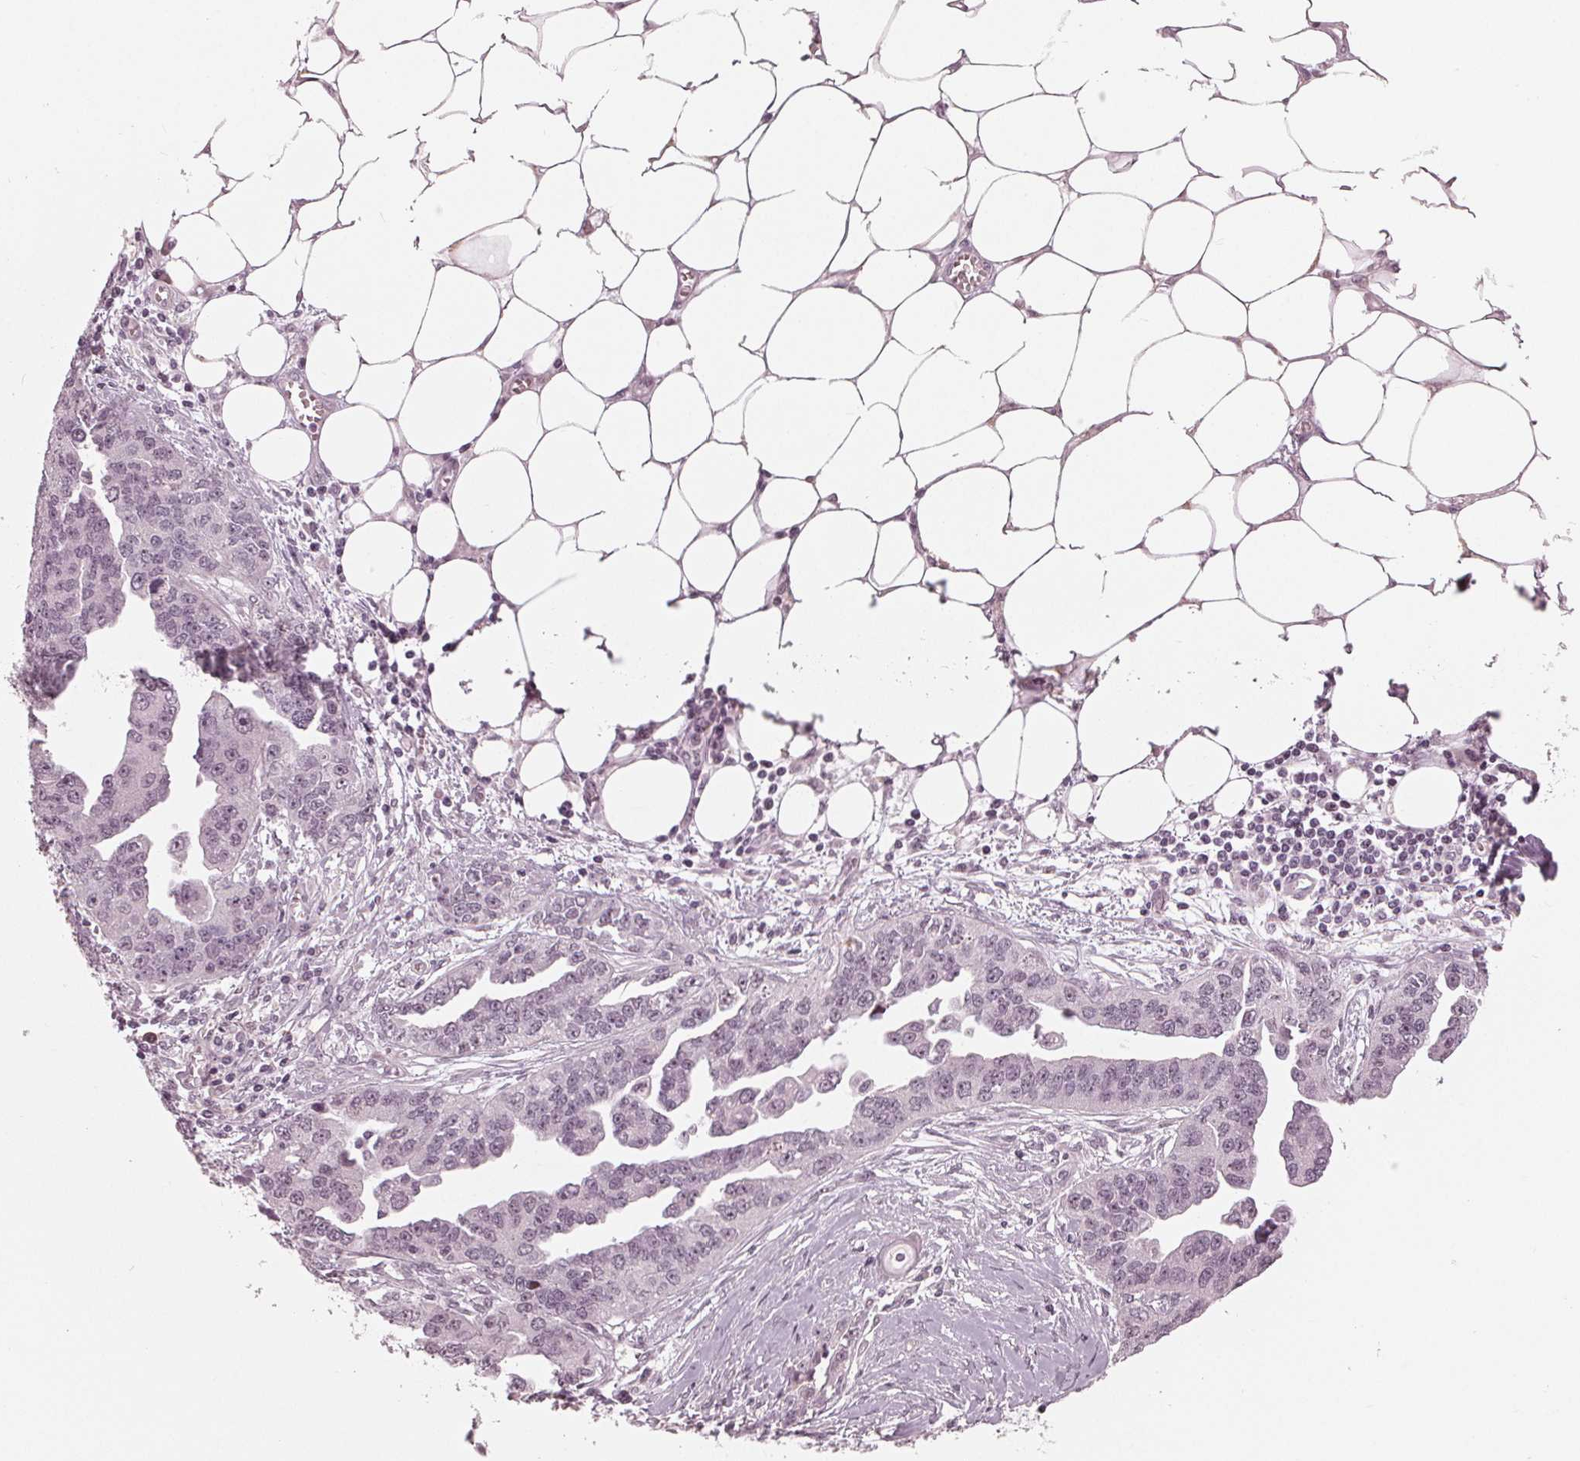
{"staining": {"intensity": "negative", "quantity": "none", "location": "none"}, "tissue": "ovarian cancer", "cell_type": "Tumor cells", "image_type": "cancer", "snomed": [{"axis": "morphology", "description": "Cystadenocarcinoma, serous, NOS"}, {"axis": "topography", "description": "Ovary"}], "caption": "High magnification brightfield microscopy of serous cystadenocarcinoma (ovarian) stained with DAB (brown) and counterstained with hematoxylin (blue): tumor cells show no significant positivity.", "gene": "ADPRHL1", "patient": {"sex": "female", "age": 75}}